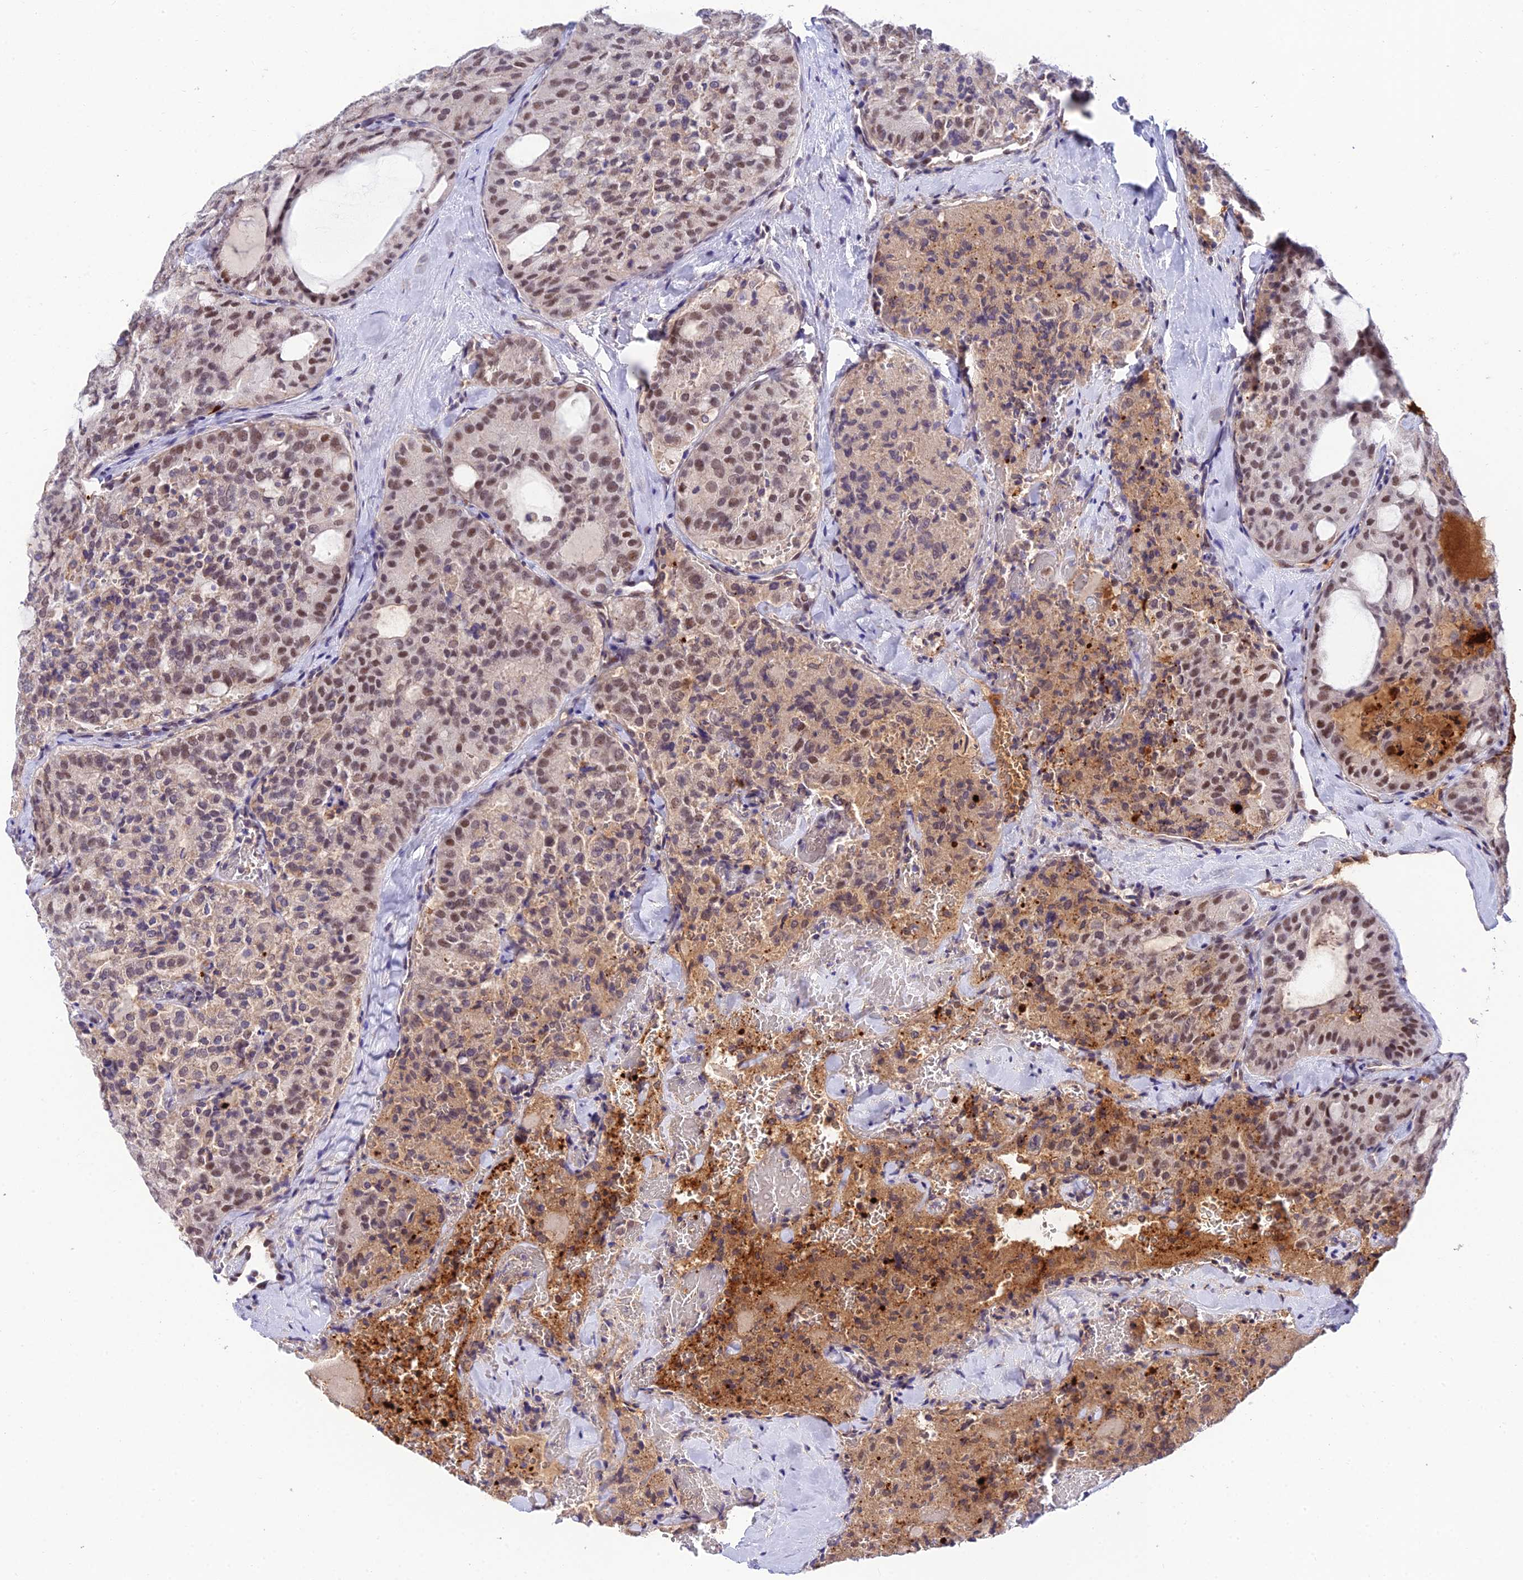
{"staining": {"intensity": "moderate", "quantity": ">75%", "location": "nuclear"}, "tissue": "thyroid cancer", "cell_type": "Tumor cells", "image_type": "cancer", "snomed": [{"axis": "morphology", "description": "Follicular adenoma carcinoma, NOS"}, {"axis": "topography", "description": "Thyroid gland"}], "caption": "Immunohistochemical staining of human thyroid cancer shows medium levels of moderate nuclear positivity in about >75% of tumor cells.", "gene": "C2orf49", "patient": {"sex": "male", "age": 75}}